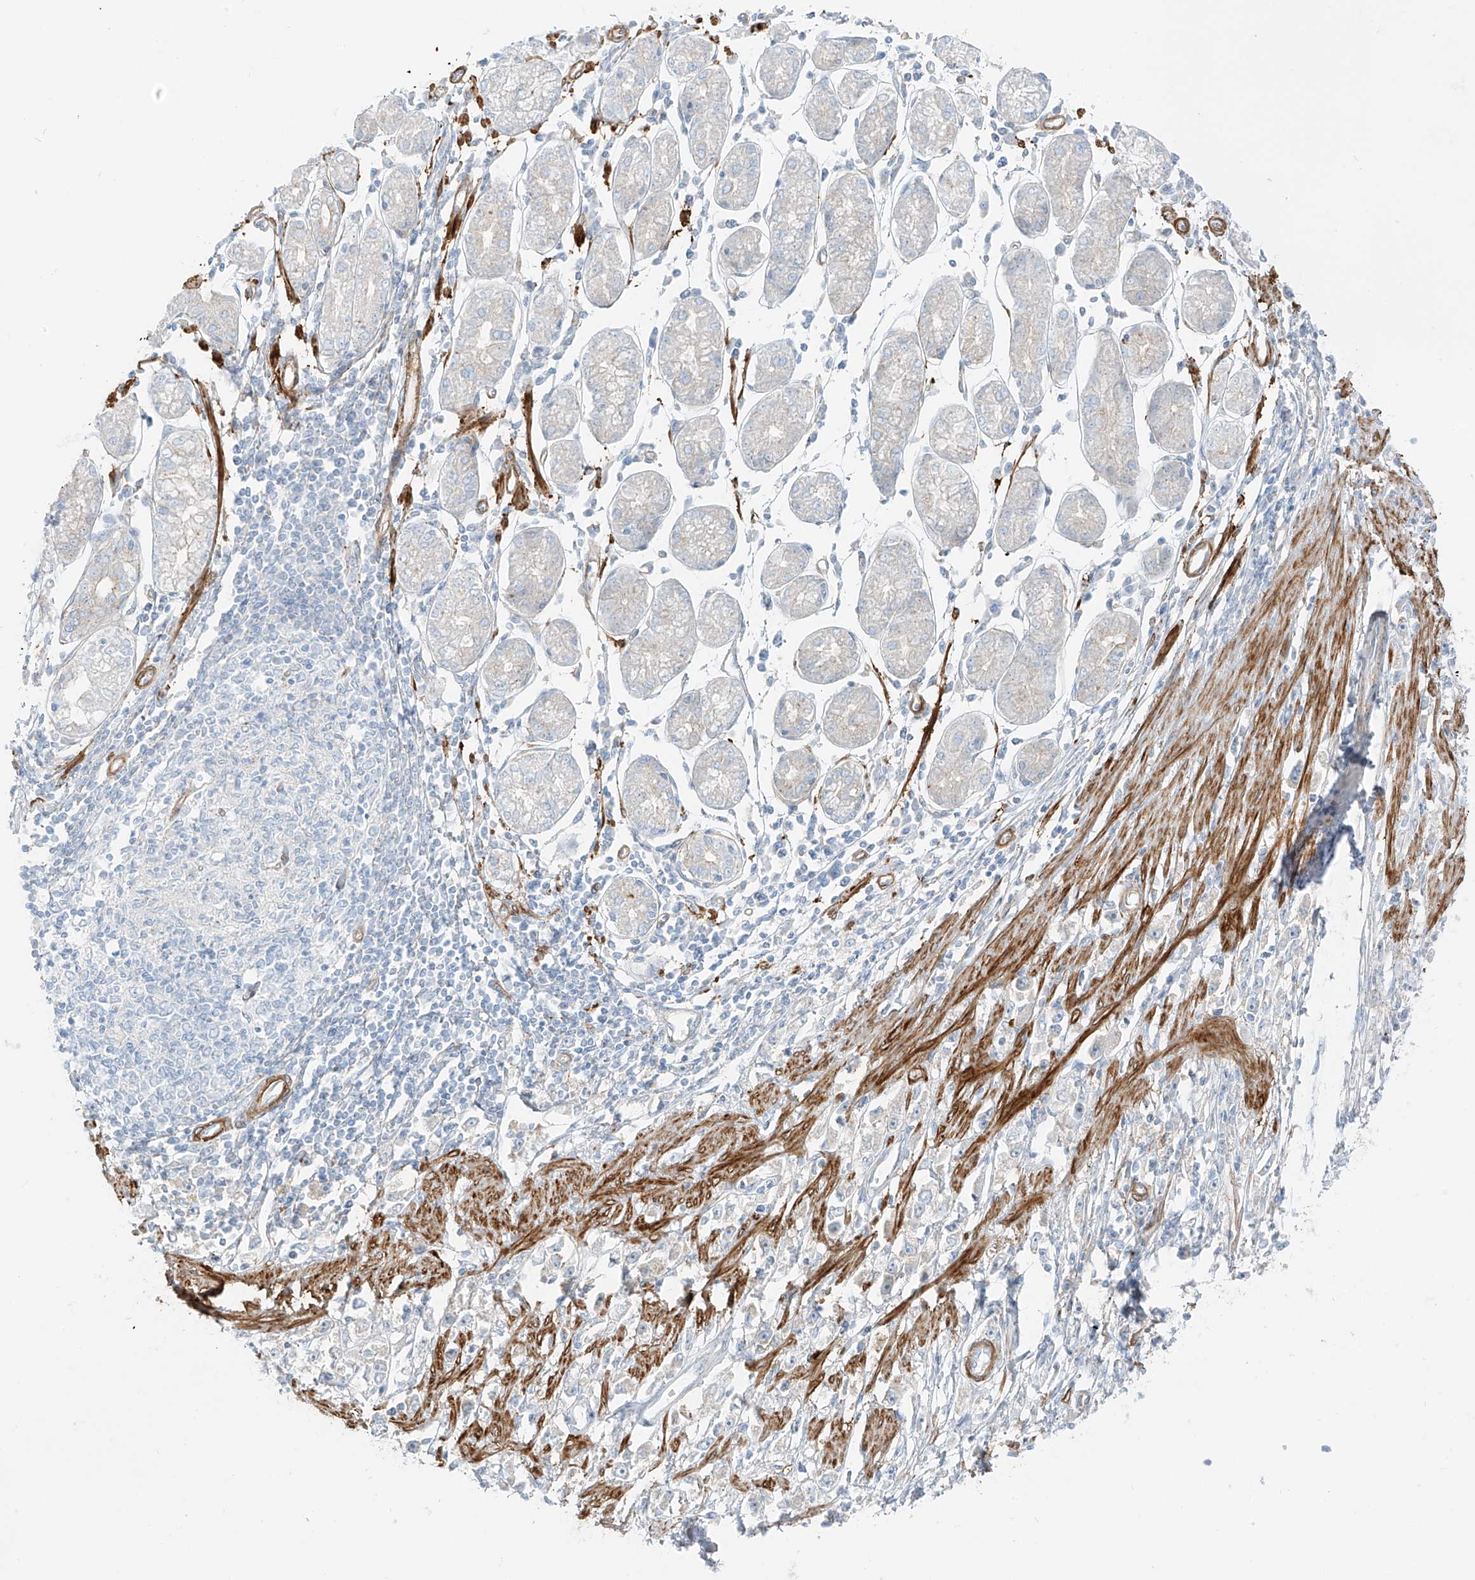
{"staining": {"intensity": "negative", "quantity": "none", "location": "none"}, "tissue": "stomach cancer", "cell_type": "Tumor cells", "image_type": "cancer", "snomed": [{"axis": "morphology", "description": "Adenocarcinoma, NOS"}, {"axis": "topography", "description": "Stomach"}], "caption": "Tumor cells show no significant staining in adenocarcinoma (stomach).", "gene": "SMCP", "patient": {"sex": "female", "age": 59}}